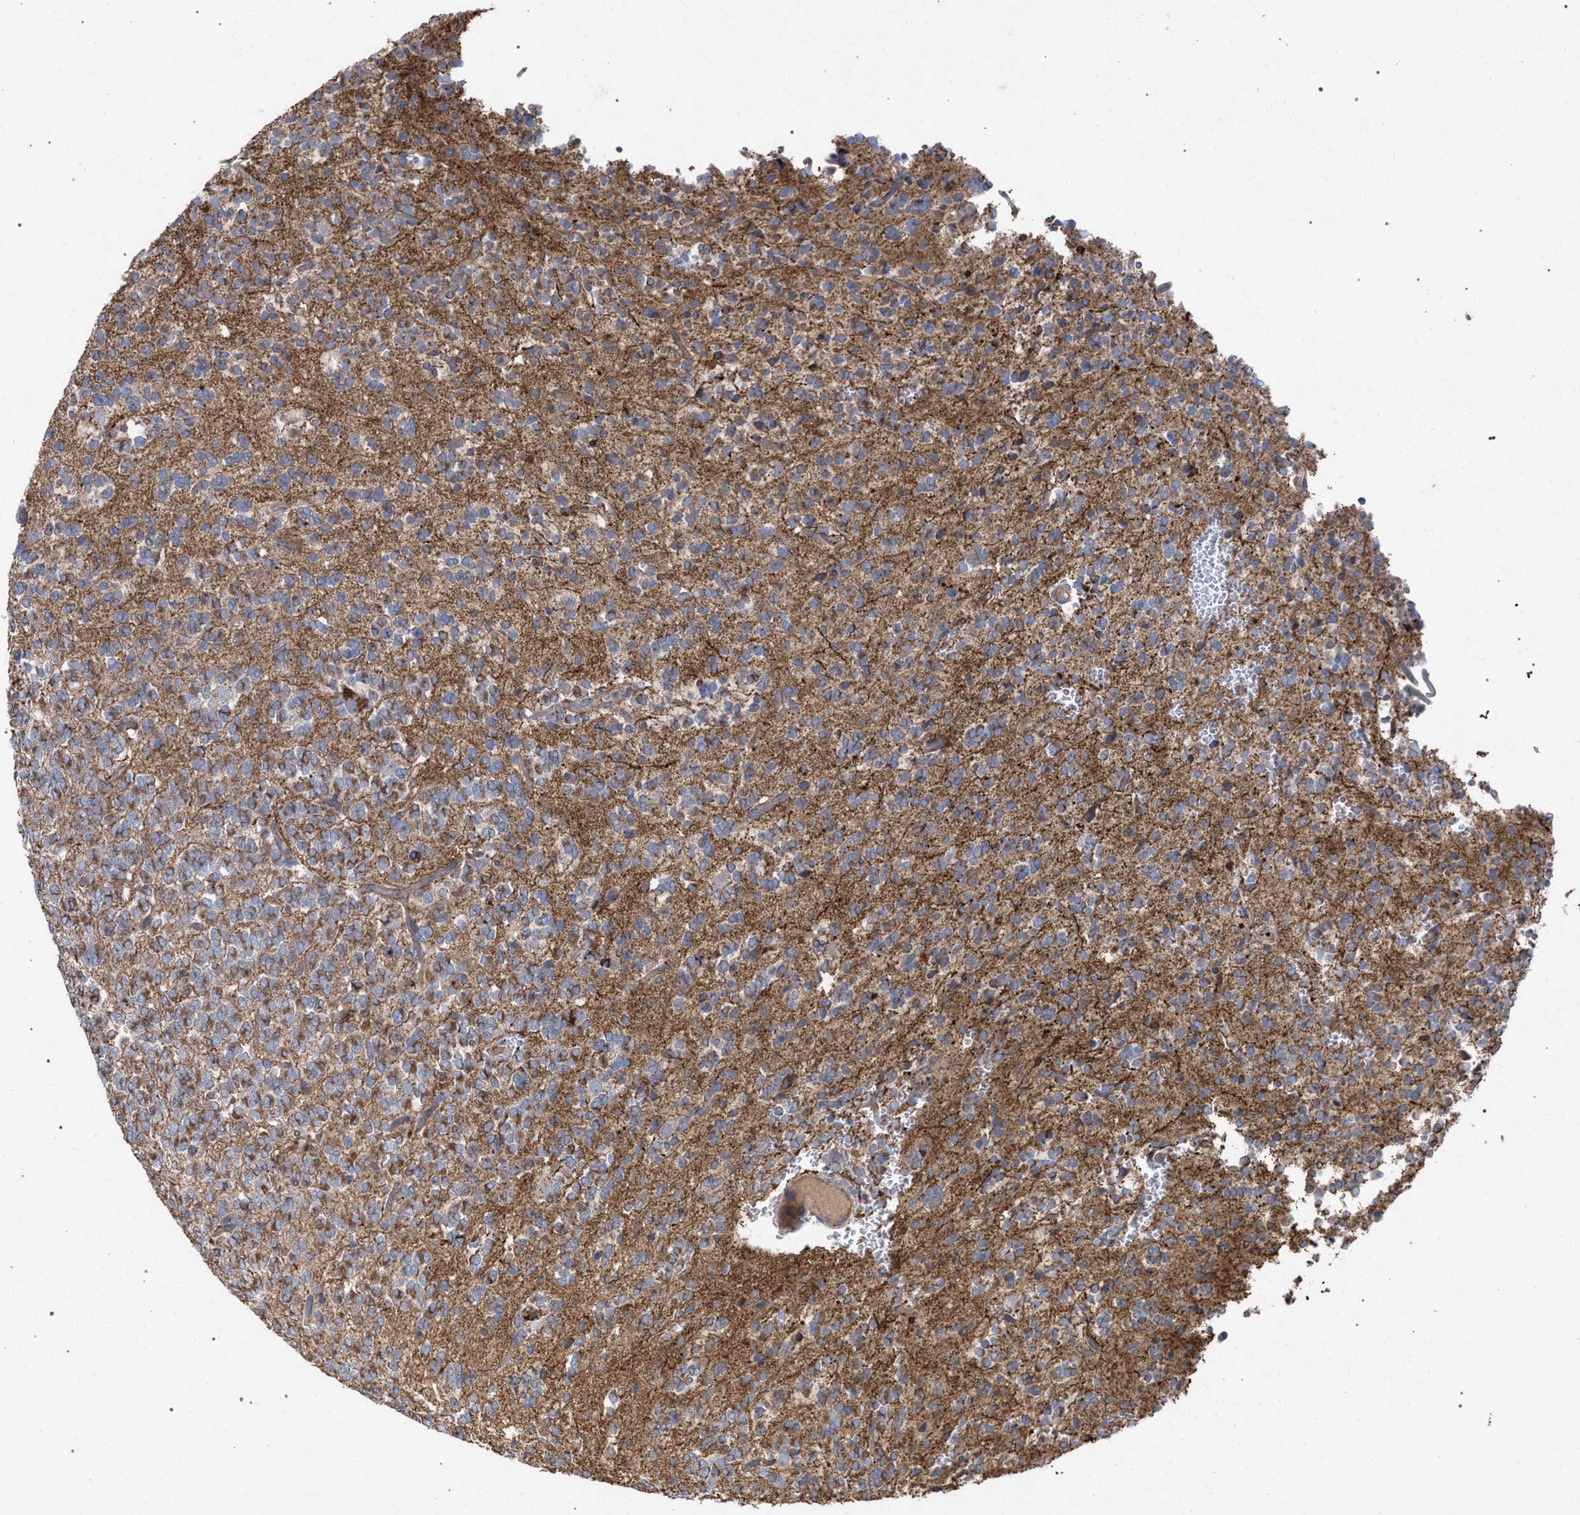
{"staining": {"intensity": "moderate", "quantity": ">75%", "location": "cytoplasmic/membranous"}, "tissue": "glioma", "cell_type": "Tumor cells", "image_type": "cancer", "snomed": [{"axis": "morphology", "description": "Glioma, malignant, Low grade"}, {"axis": "topography", "description": "Brain"}], "caption": "Glioma stained for a protein reveals moderate cytoplasmic/membranous positivity in tumor cells.", "gene": "BCL2L12", "patient": {"sex": "male", "age": 38}}